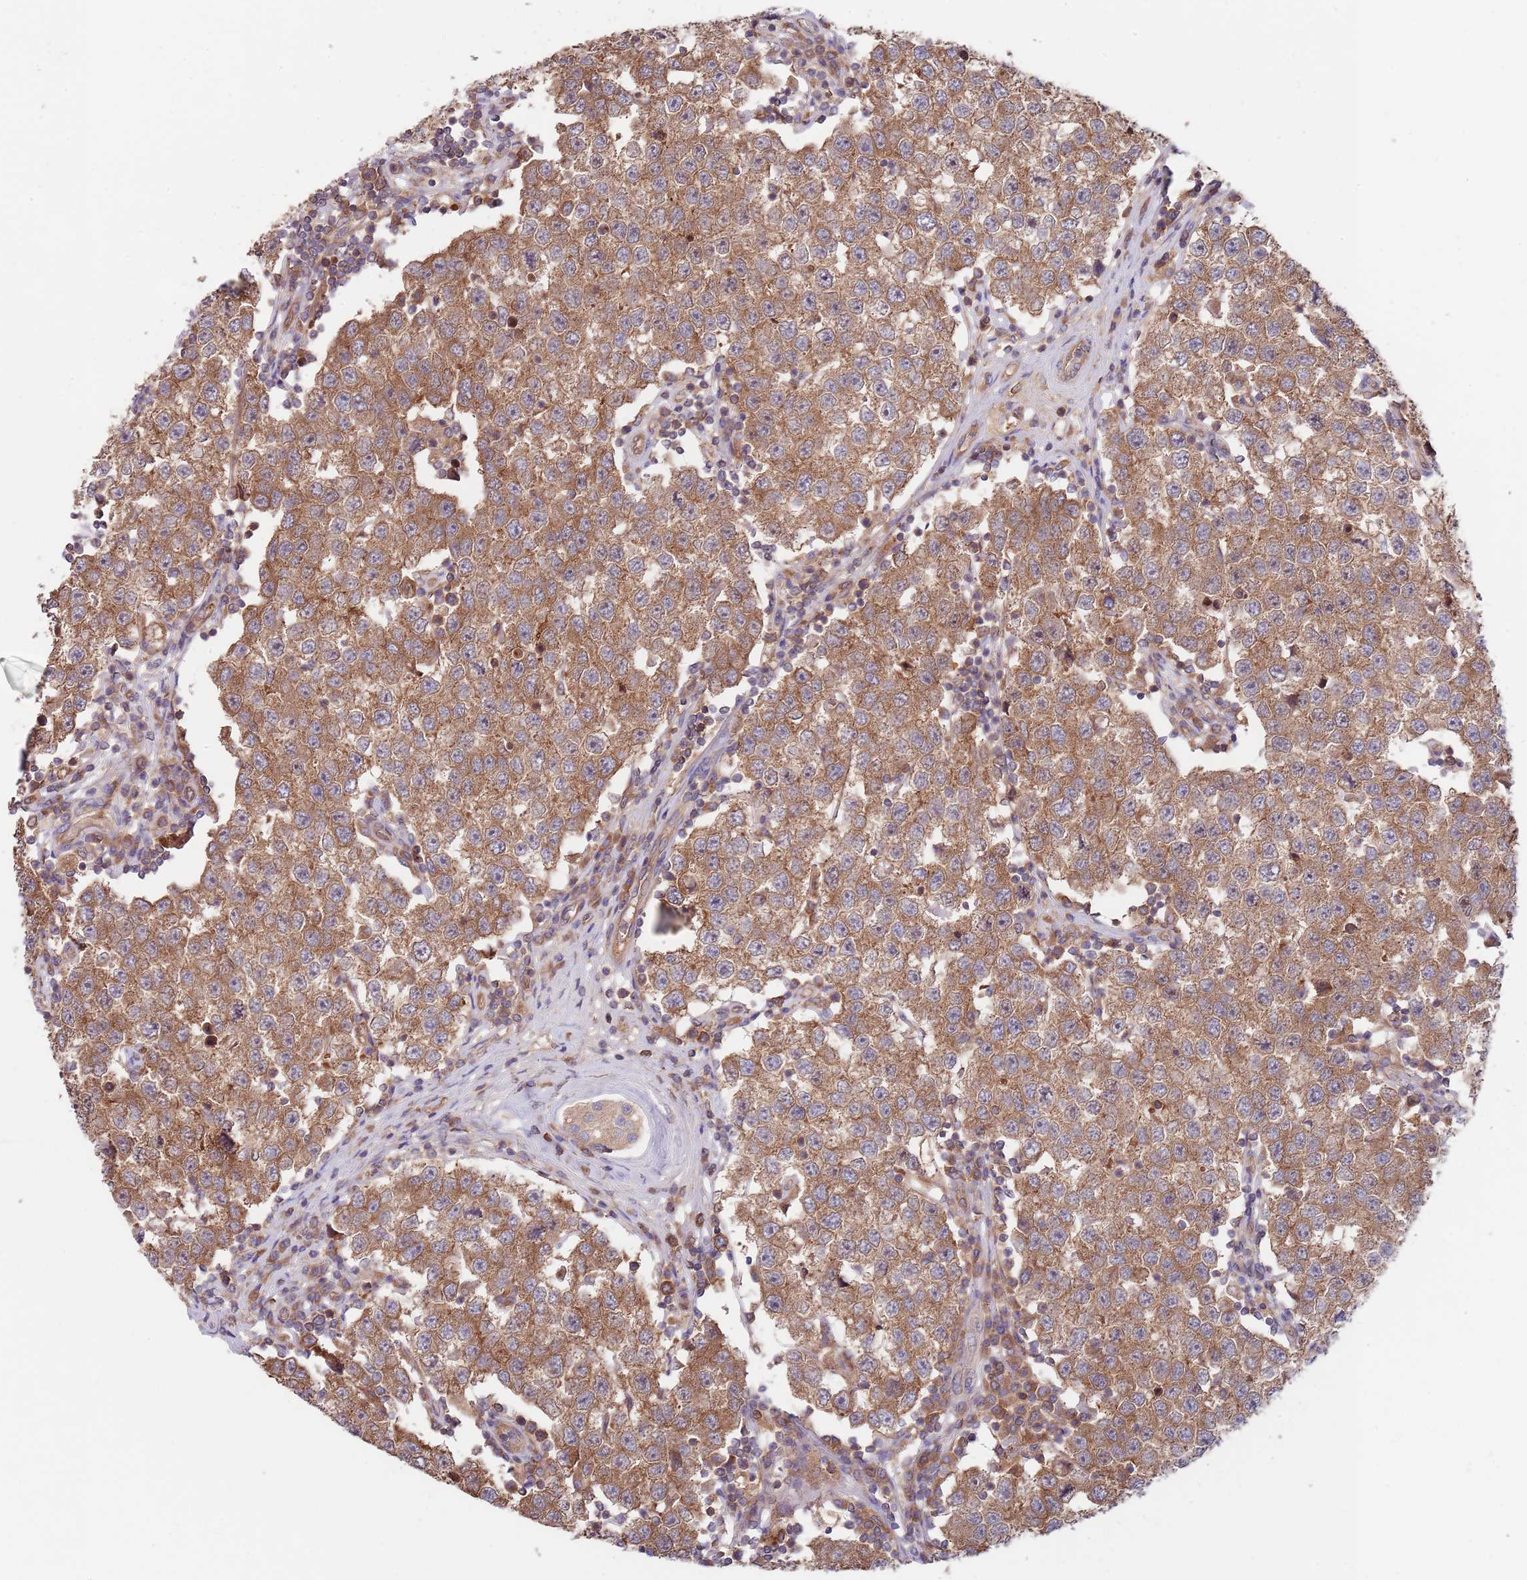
{"staining": {"intensity": "moderate", "quantity": ">75%", "location": "cytoplasmic/membranous"}, "tissue": "testis cancer", "cell_type": "Tumor cells", "image_type": "cancer", "snomed": [{"axis": "morphology", "description": "Seminoma, NOS"}, {"axis": "topography", "description": "Testis"}], "caption": "The photomicrograph shows a brown stain indicating the presence of a protein in the cytoplasmic/membranous of tumor cells in testis cancer (seminoma).", "gene": "EIF3F", "patient": {"sex": "male", "age": 34}}